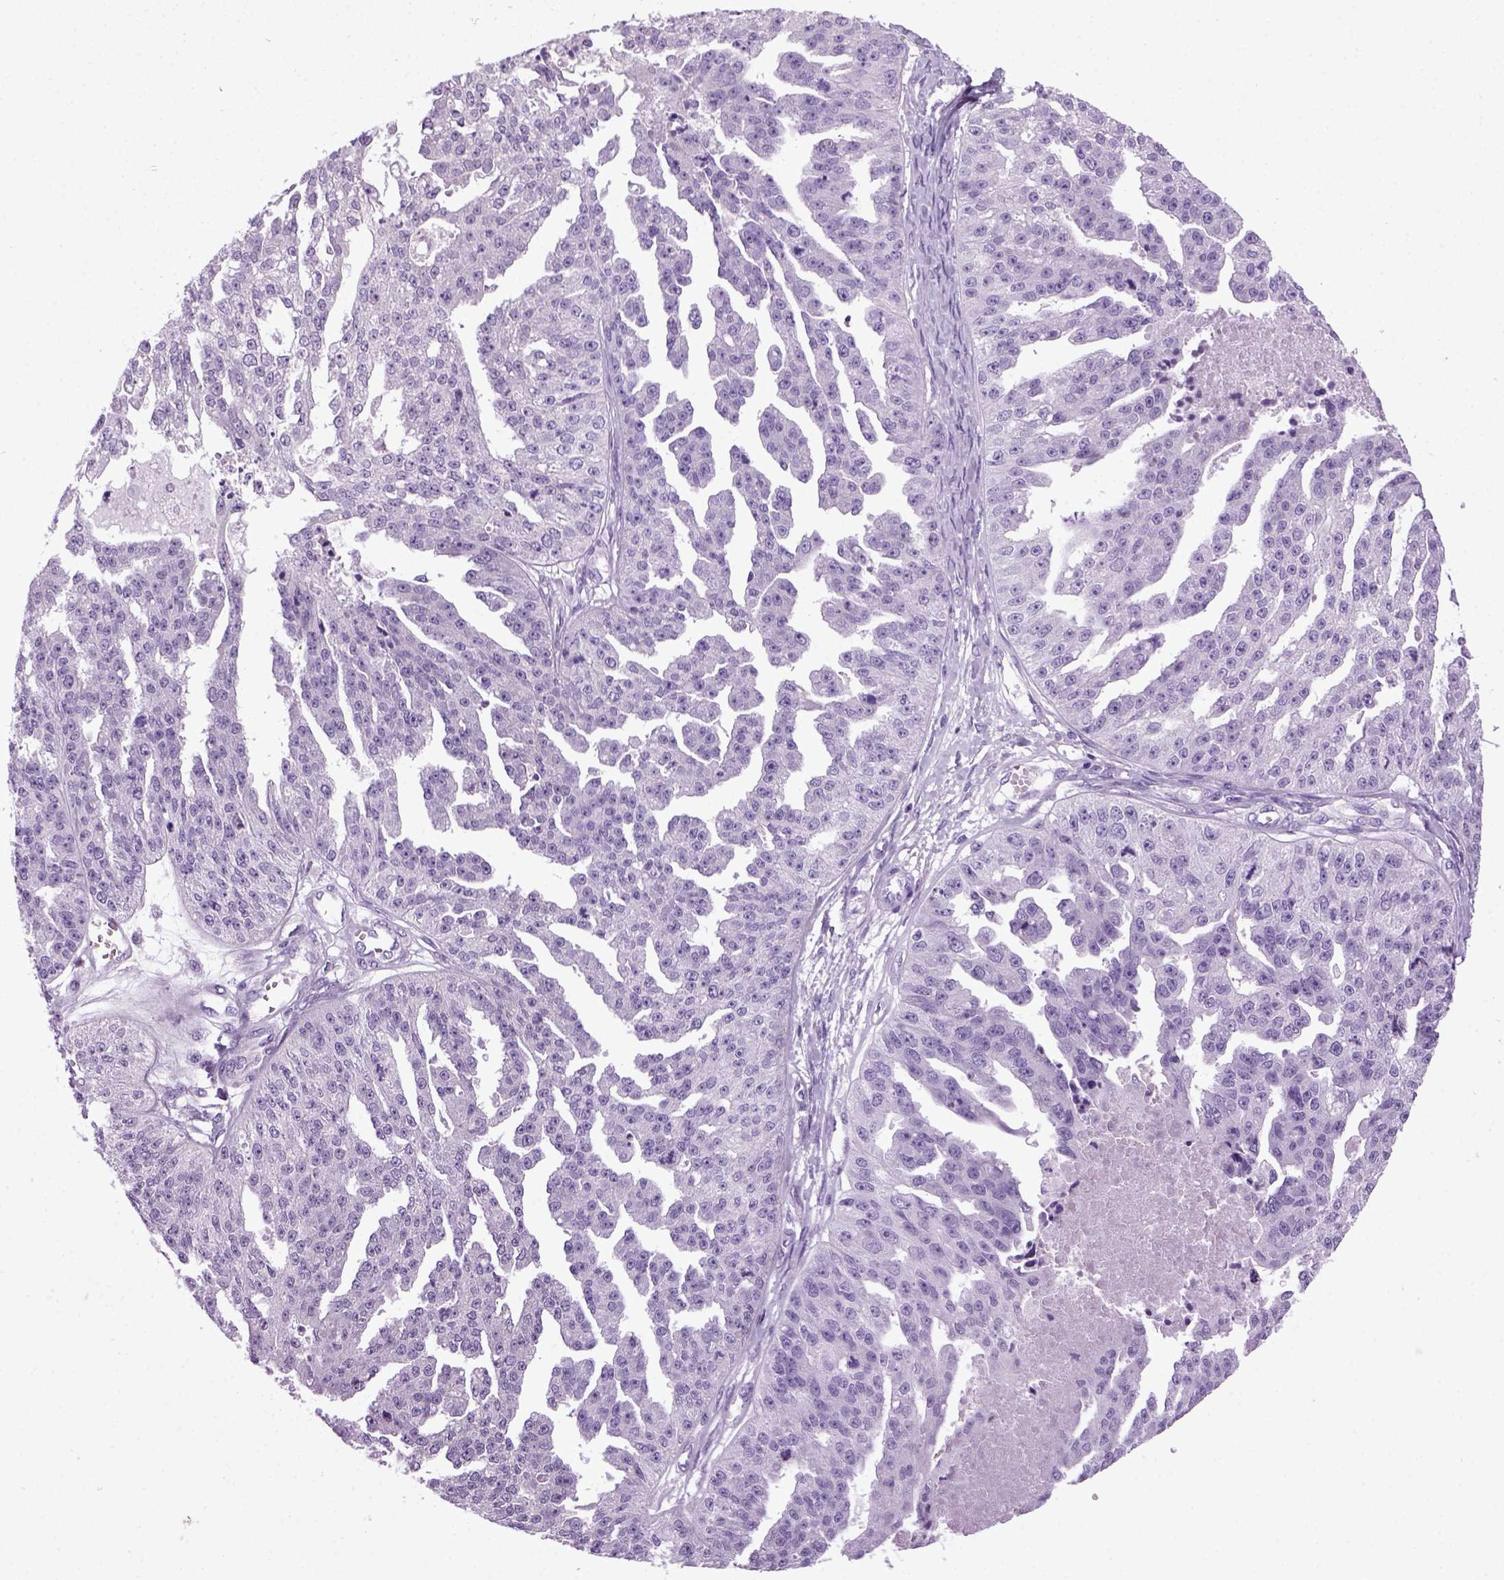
{"staining": {"intensity": "negative", "quantity": "none", "location": "none"}, "tissue": "ovarian cancer", "cell_type": "Tumor cells", "image_type": "cancer", "snomed": [{"axis": "morphology", "description": "Cystadenocarcinoma, serous, NOS"}, {"axis": "topography", "description": "Ovary"}], "caption": "Ovarian serous cystadenocarcinoma was stained to show a protein in brown. There is no significant expression in tumor cells.", "gene": "HMCN2", "patient": {"sex": "female", "age": 58}}